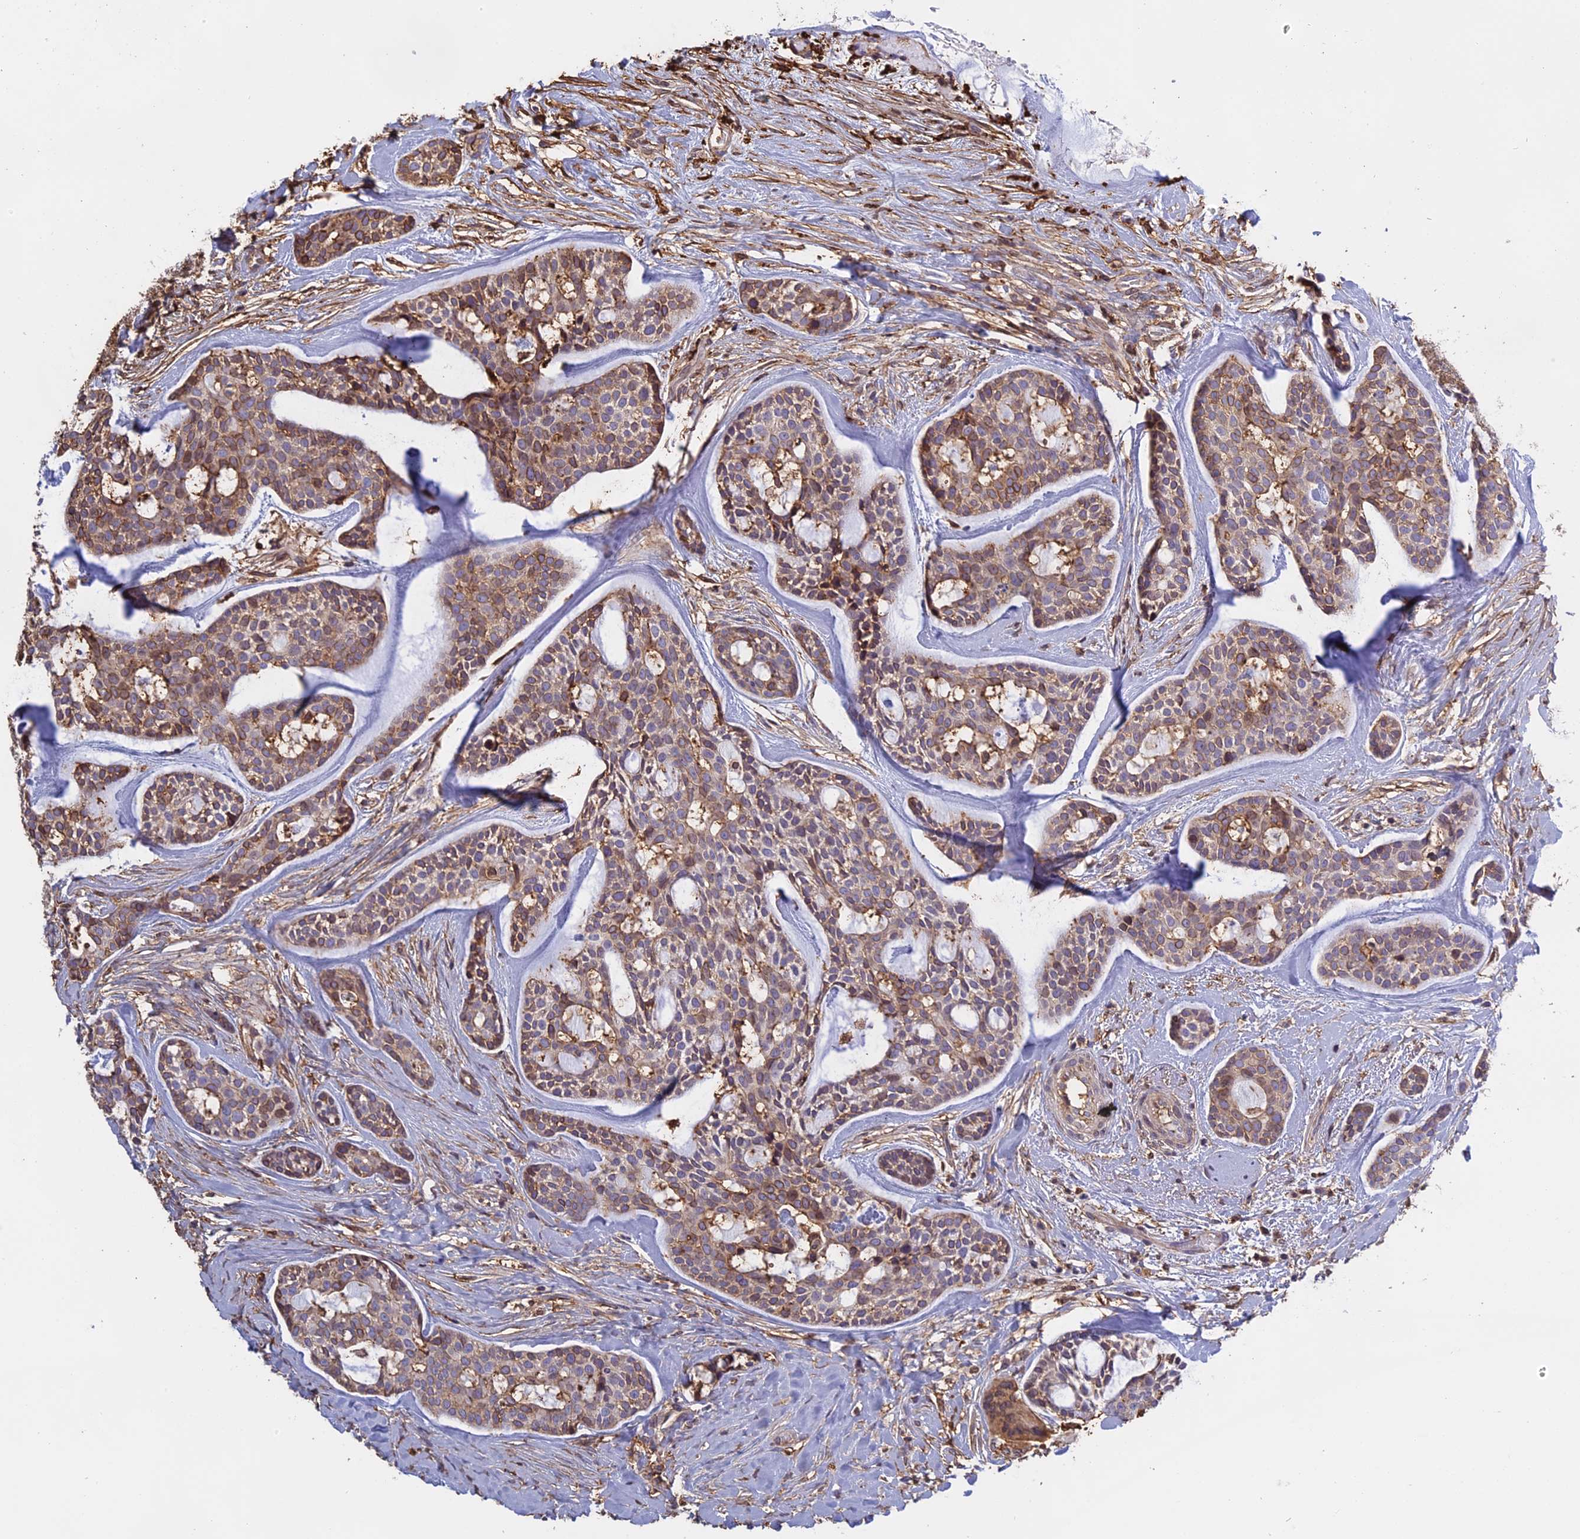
{"staining": {"intensity": "moderate", "quantity": ">75%", "location": "cytoplasmic/membranous"}, "tissue": "head and neck cancer", "cell_type": "Tumor cells", "image_type": "cancer", "snomed": [{"axis": "morphology", "description": "Normal tissue, NOS"}, {"axis": "morphology", "description": "Adenocarcinoma, NOS"}, {"axis": "topography", "description": "Subcutis"}, {"axis": "topography", "description": "Nasopharynx"}, {"axis": "topography", "description": "Head-Neck"}], "caption": "This is a photomicrograph of immunohistochemistry staining of head and neck adenocarcinoma, which shows moderate expression in the cytoplasmic/membranous of tumor cells.", "gene": "TMEM255B", "patient": {"sex": "female", "age": 73}}